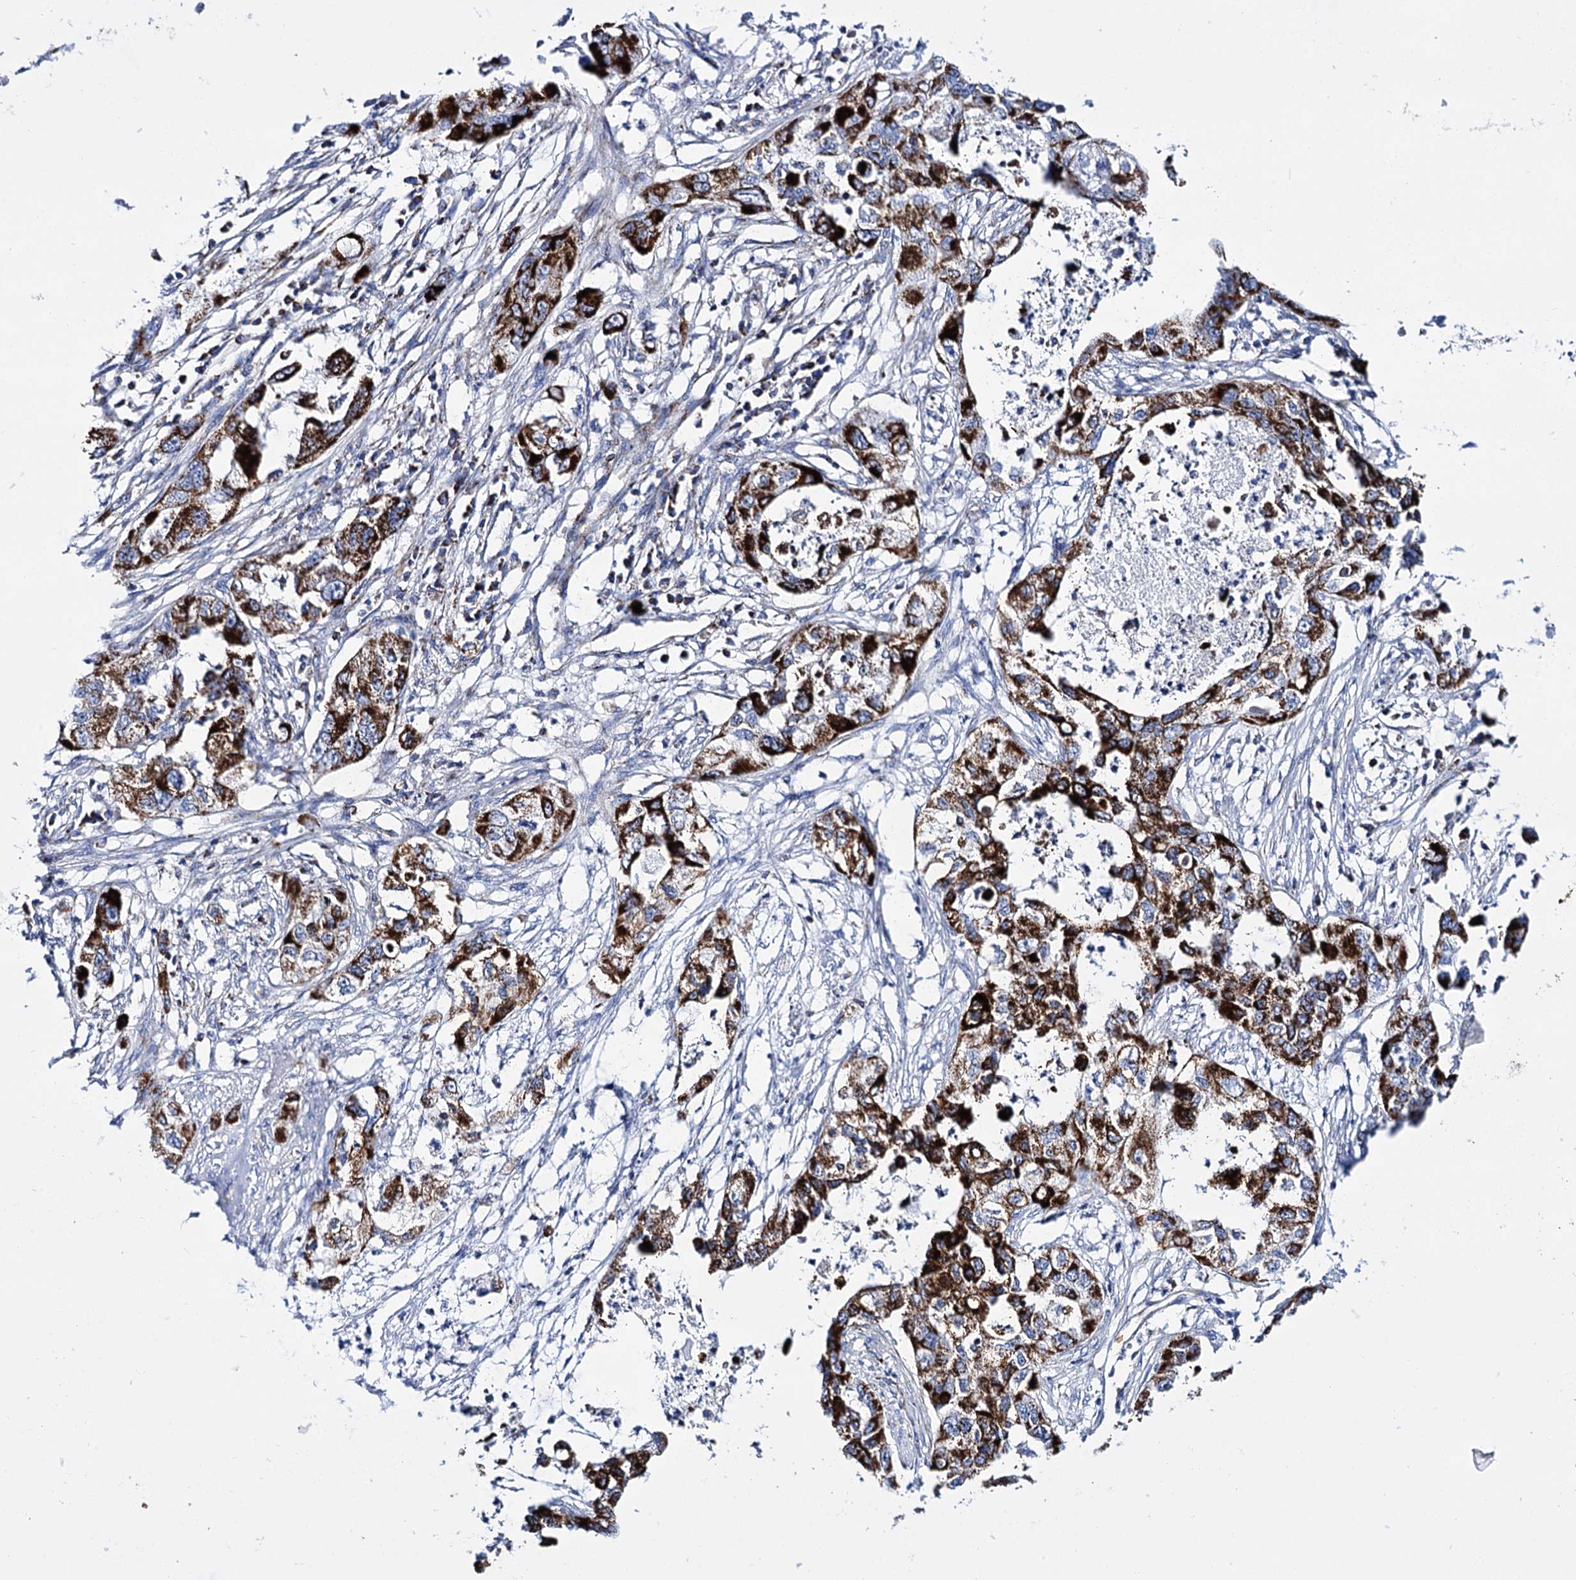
{"staining": {"intensity": "strong", "quantity": ">75%", "location": "cytoplasmic/membranous"}, "tissue": "pancreatic cancer", "cell_type": "Tumor cells", "image_type": "cancer", "snomed": [{"axis": "morphology", "description": "Adenocarcinoma, NOS"}, {"axis": "topography", "description": "Pancreas"}], "caption": "IHC micrograph of adenocarcinoma (pancreatic) stained for a protein (brown), which exhibits high levels of strong cytoplasmic/membranous positivity in approximately >75% of tumor cells.", "gene": "UBASH3B", "patient": {"sex": "female", "age": 78}}